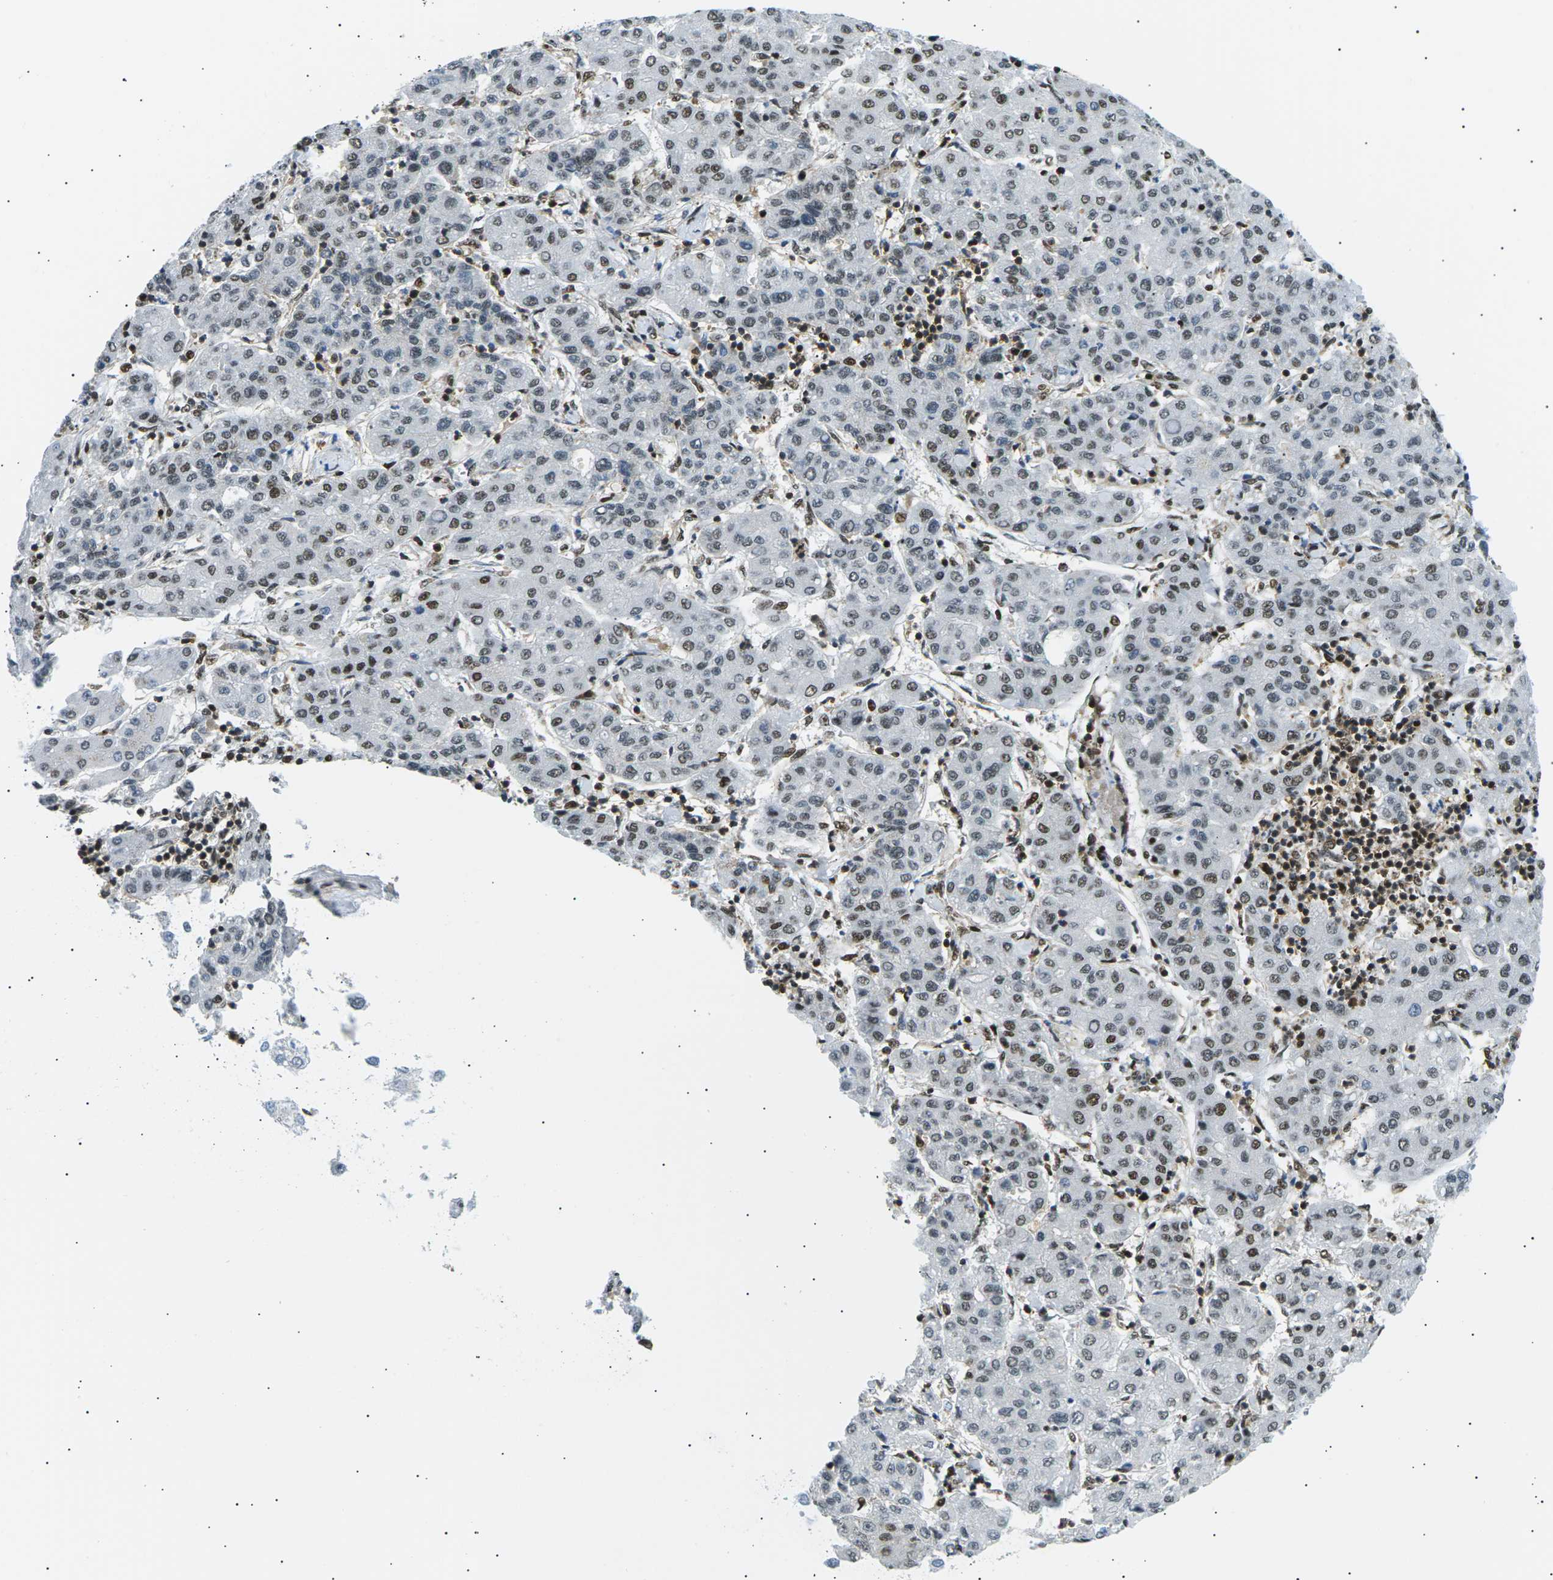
{"staining": {"intensity": "moderate", "quantity": "25%-75%", "location": "nuclear"}, "tissue": "liver cancer", "cell_type": "Tumor cells", "image_type": "cancer", "snomed": [{"axis": "morphology", "description": "Carcinoma, Hepatocellular, NOS"}, {"axis": "topography", "description": "Liver"}], "caption": "IHC (DAB (3,3'-diaminobenzidine)) staining of liver hepatocellular carcinoma shows moderate nuclear protein positivity in approximately 25%-75% of tumor cells.", "gene": "RPA2", "patient": {"sex": "male", "age": 65}}